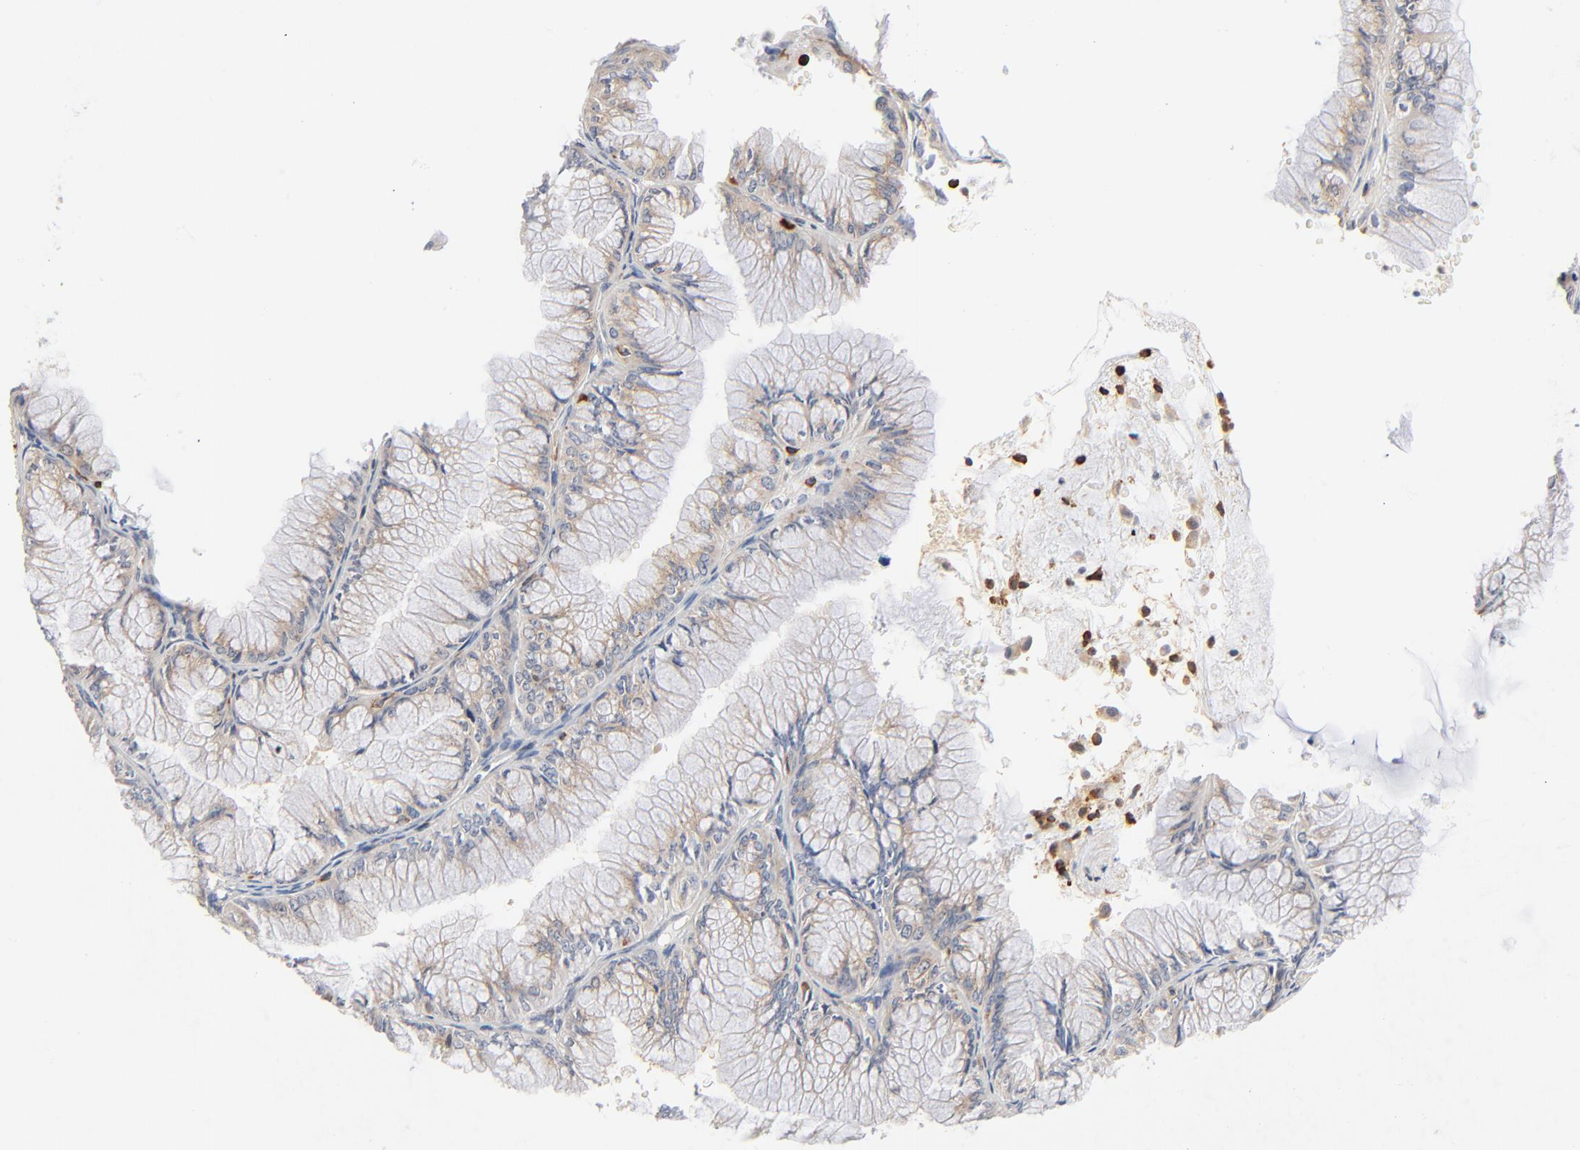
{"staining": {"intensity": "weak", "quantity": ">75%", "location": "cytoplasmic/membranous"}, "tissue": "ovarian cancer", "cell_type": "Tumor cells", "image_type": "cancer", "snomed": [{"axis": "morphology", "description": "Cystadenocarcinoma, mucinous, NOS"}, {"axis": "topography", "description": "Ovary"}], "caption": "Ovarian cancer tissue displays weak cytoplasmic/membranous expression in approximately >75% of tumor cells", "gene": "SH3KBP1", "patient": {"sex": "female", "age": 63}}